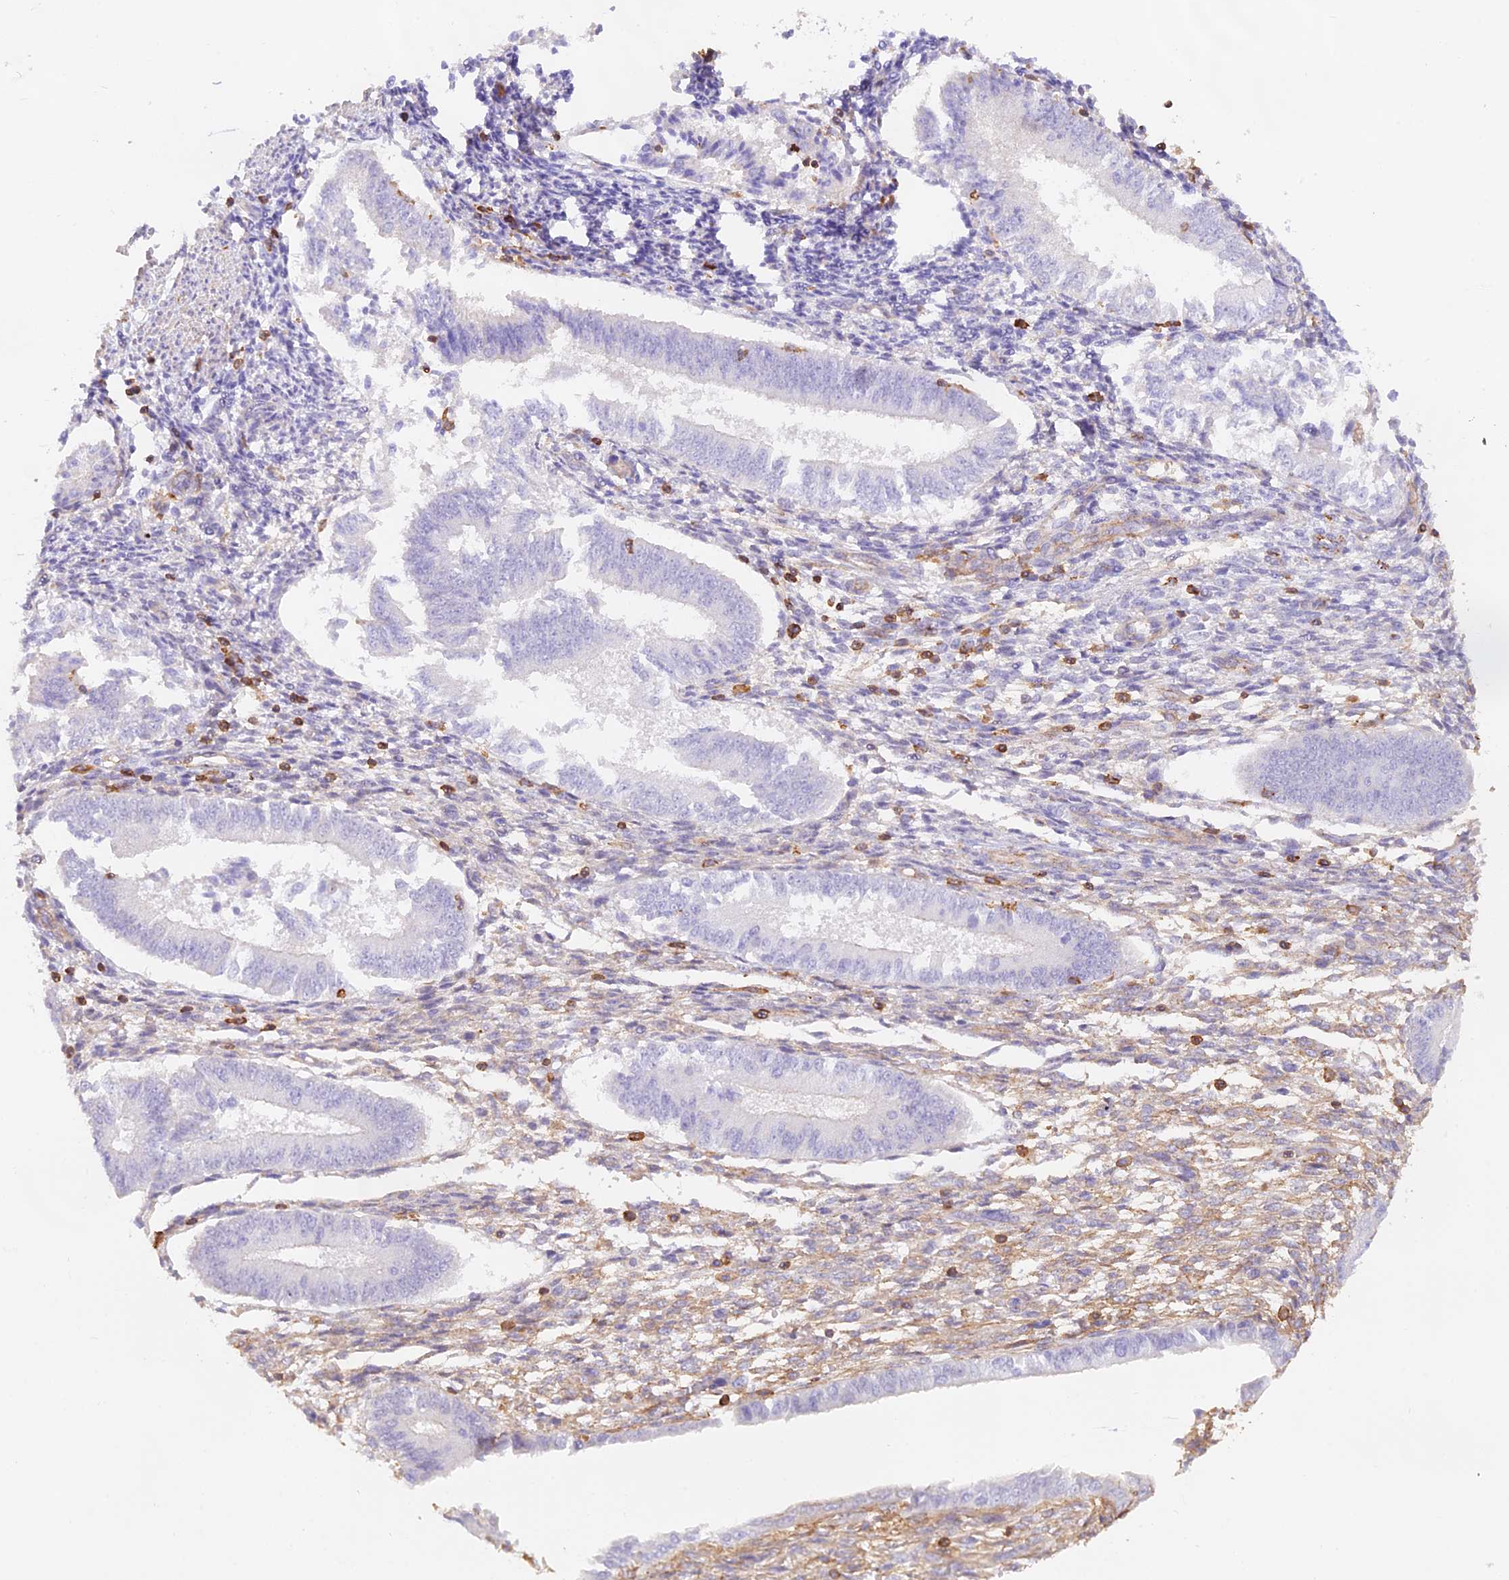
{"staining": {"intensity": "moderate", "quantity": "<25%", "location": "cytoplasmic/membranous"}, "tissue": "endometrium", "cell_type": "Cells in endometrial stroma", "image_type": "normal", "snomed": [{"axis": "morphology", "description": "Normal tissue, NOS"}, {"axis": "topography", "description": "Uterus"}, {"axis": "topography", "description": "Endometrium"}], "caption": "Protein expression analysis of normal endometrium shows moderate cytoplasmic/membranous positivity in approximately <25% of cells in endometrial stroma. The protein of interest is stained brown, and the nuclei are stained in blue (DAB IHC with brightfield microscopy, high magnification).", "gene": "DENND1C", "patient": {"sex": "female", "age": 48}}